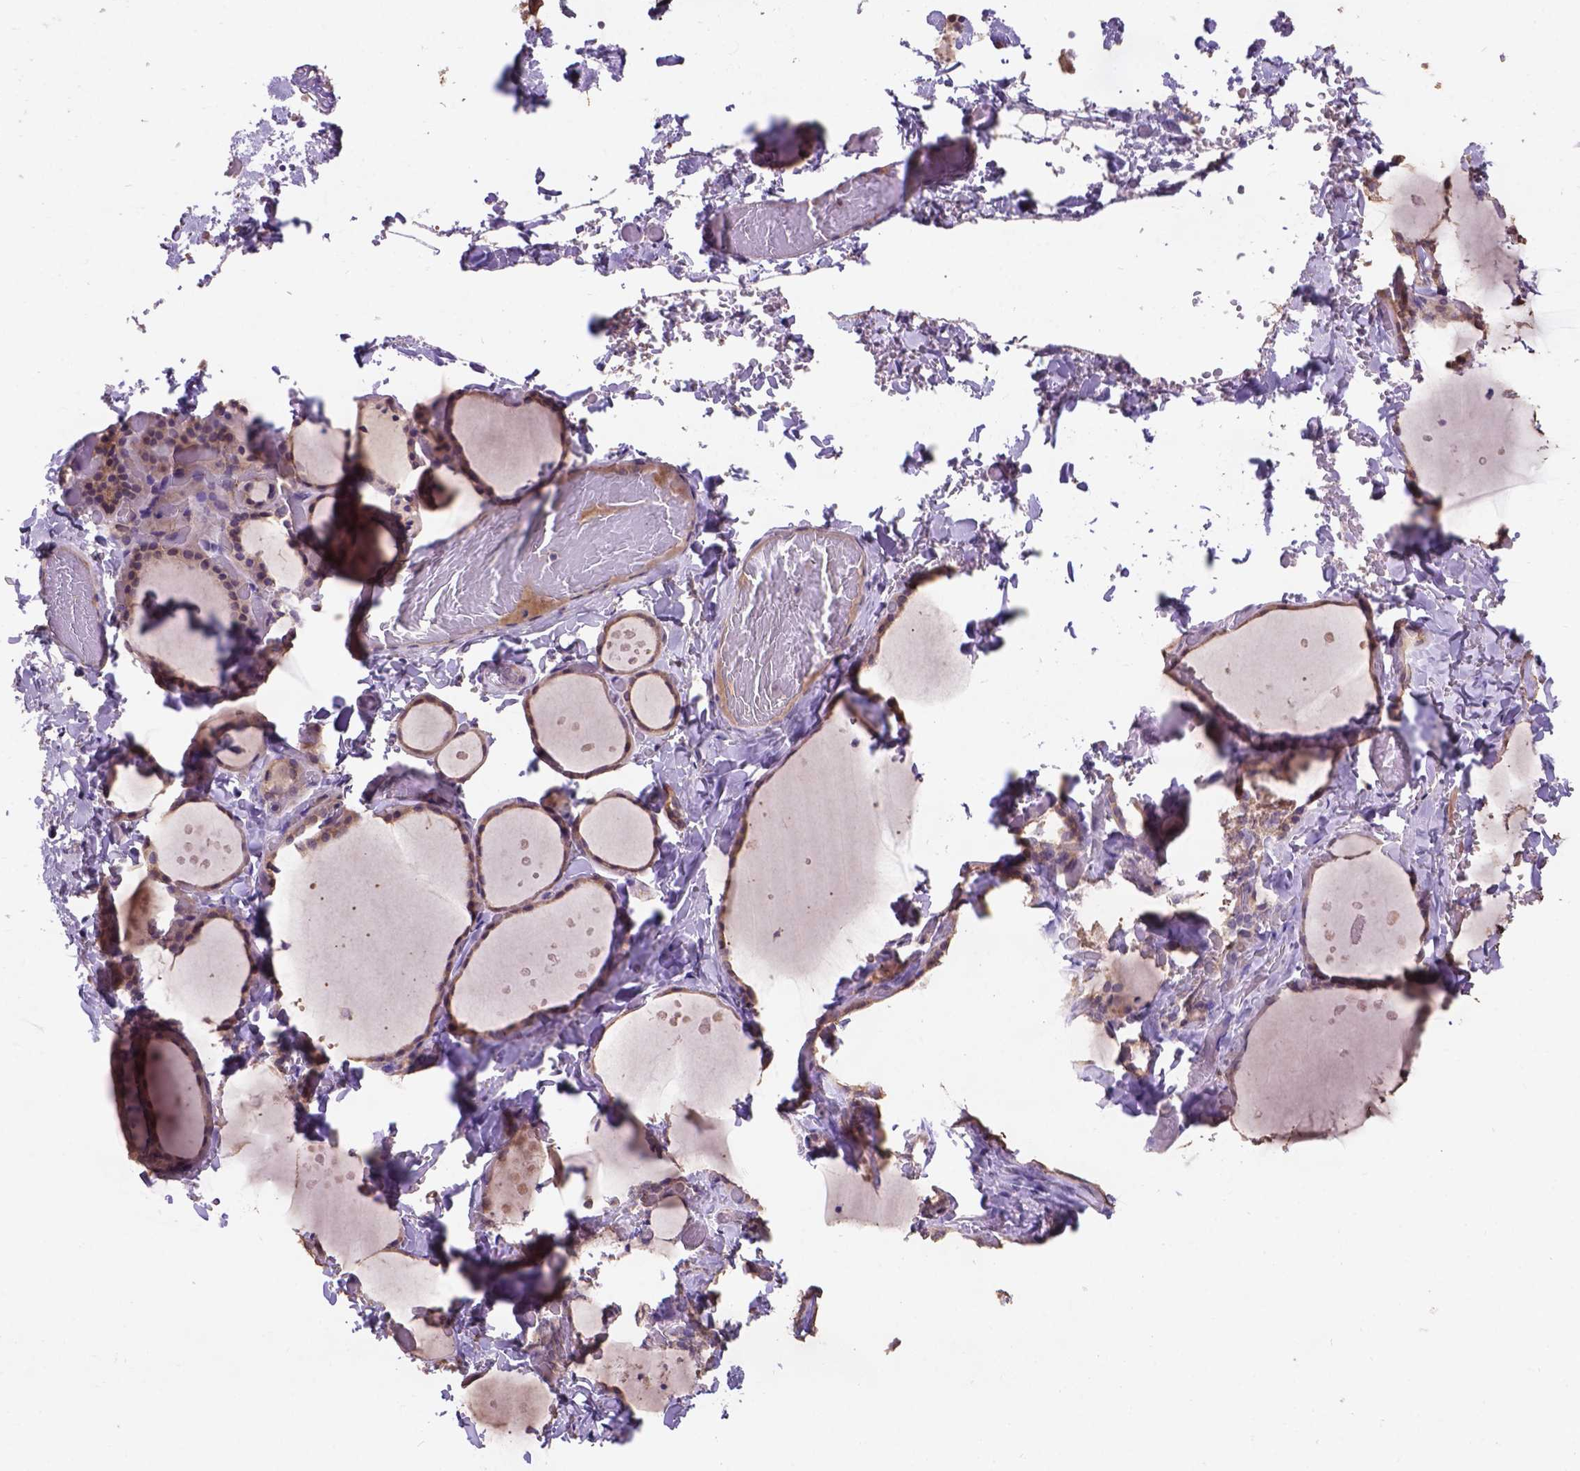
{"staining": {"intensity": "moderate", "quantity": "<25%", "location": "cytoplasmic/membranous"}, "tissue": "thyroid gland", "cell_type": "Glandular cells", "image_type": "normal", "snomed": [{"axis": "morphology", "description": "Normal tissue, NOS"}, {"axis": "topography", "description": "Thyroid gland"}], "caption": "Protein expression by immunohistochemistry shows moderate cytoplasmic/membranous expression in about <25% of glandular cells in benign thyroid gland. (brown staining indicates protein expression, while blue staining denotes nuclei).", "gene": "KBTBD8", "patient": {"sex": "female", "age": 36}}